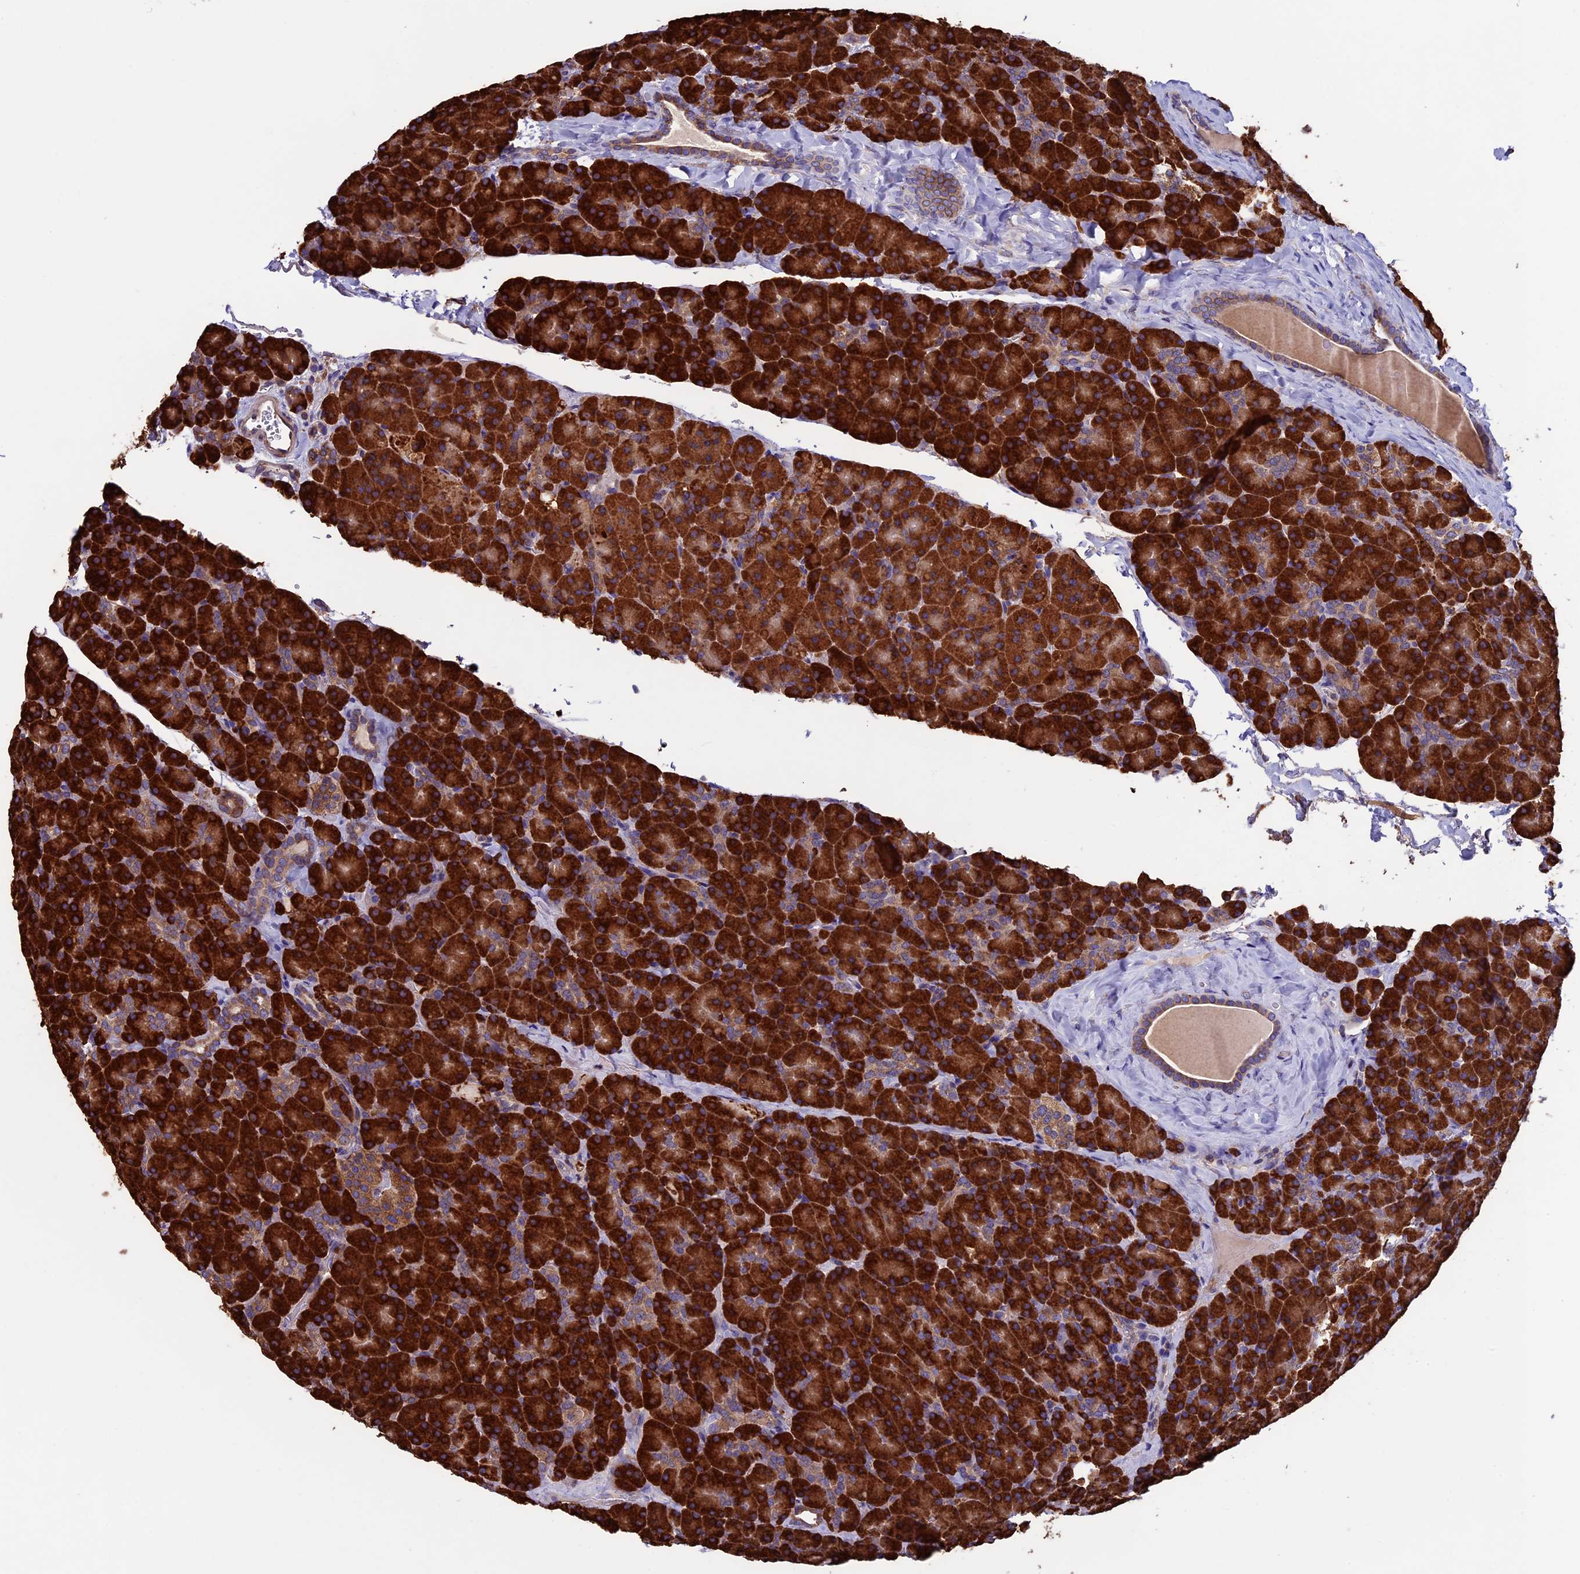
{"staining": {"intensity": "strong", "quantity": ">75%", "location": "cytoplasmic/membranous"}, "tissue": "pancreas", "cell_type": "Exocrine glandular cells", "image_type": "normal", "snomed": [{"axis": "morphology", "description": "Normal tissue, NOS"}, {"axis": "topography", "description": "Pancreas"}], "caption": "IHC staining of unremarkable pancreas, which displays high levels of strong cytoplasmic/membranous expression in approximately >75% of exocrine glandular cells indicating strong cytoplasmic/membranous protein positivity. The staining was performed using DAB (3,3'-diaminobenzidine) (brown) for protein detection and nuclei were counterstained in hematoxylin (blue).", "gene": "BTBD3", "patient": {"sex": "male", "age": 36}}